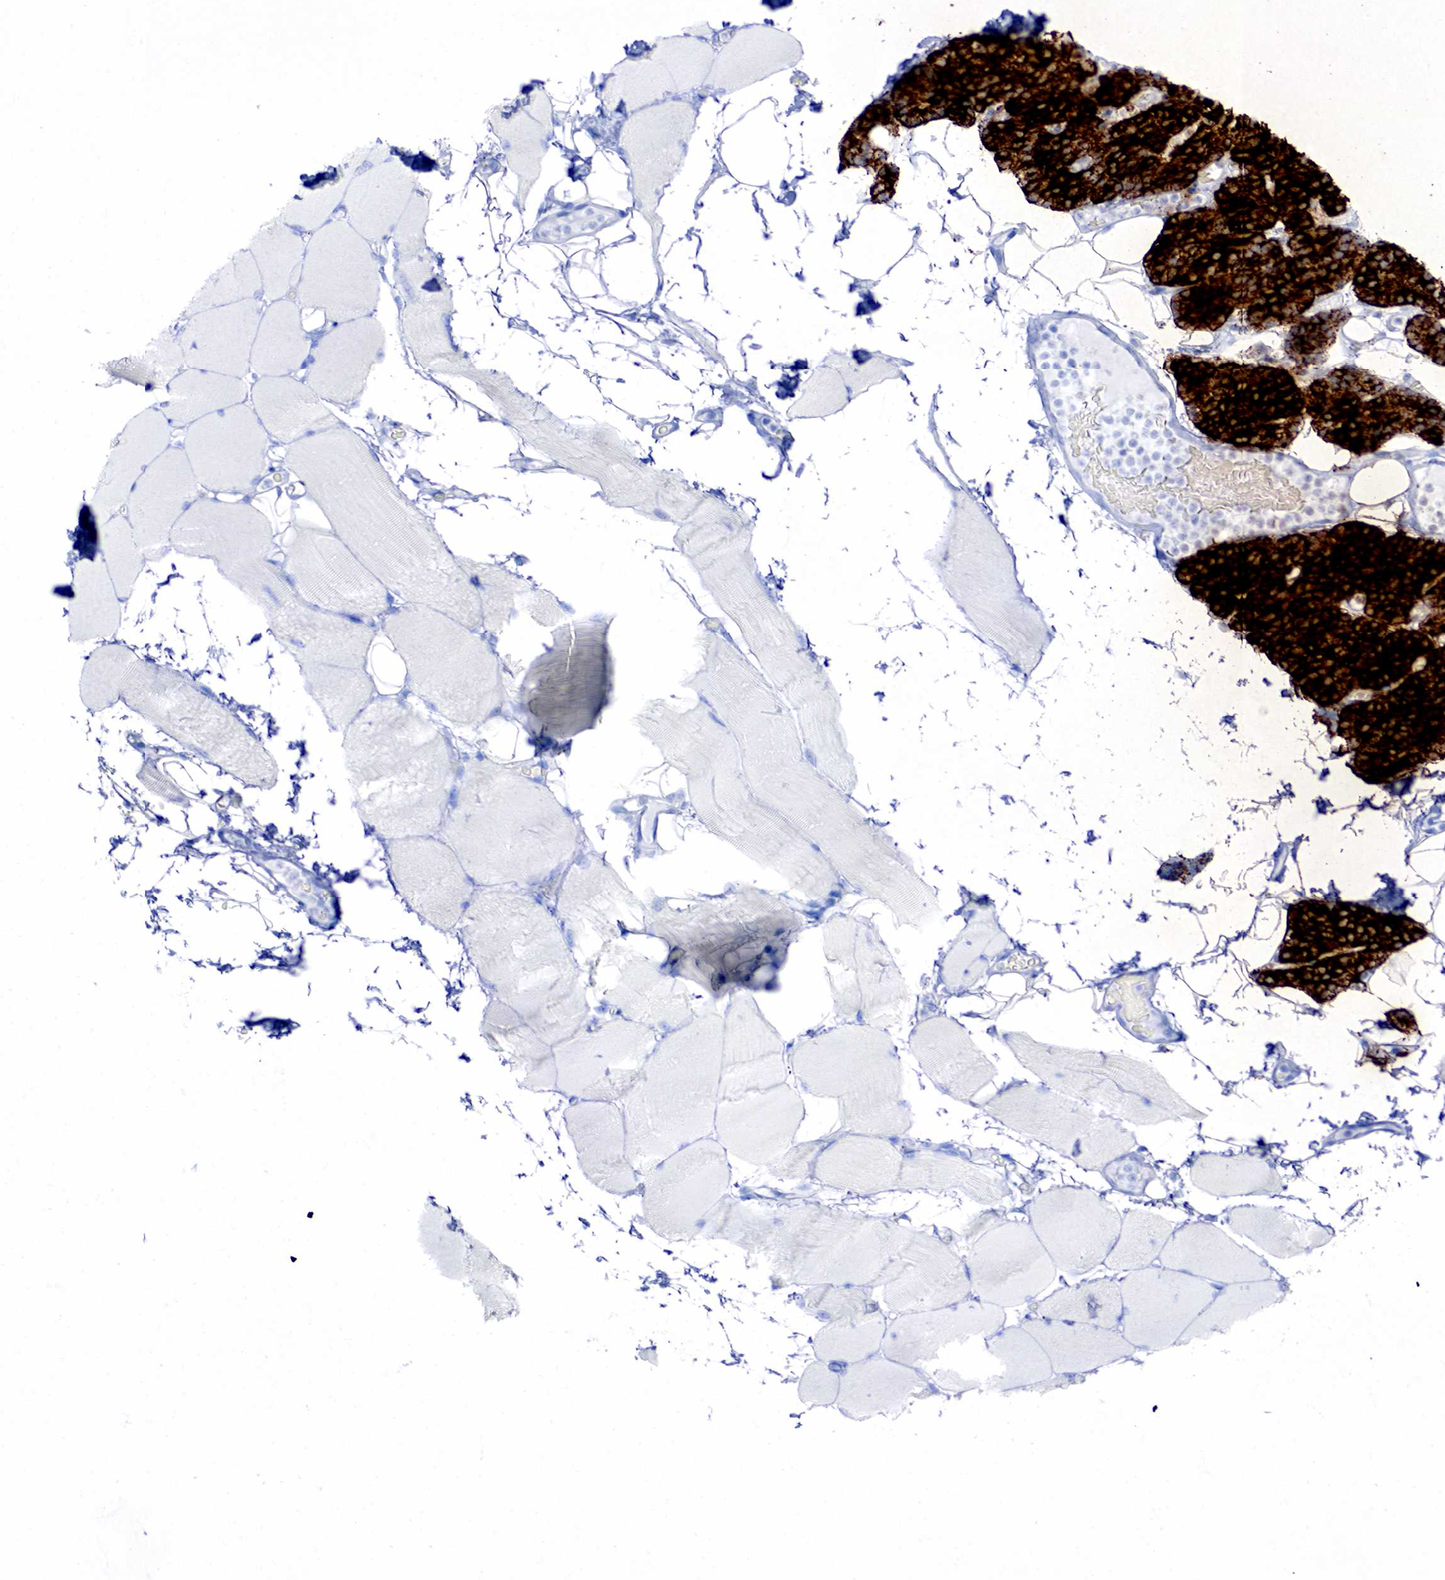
{"staining": {"intensity": "negative", "quantity": "none", "location": "none"}, "tissue": "skeletal muscle", "cell_type": "Myocytes", "image_type": "normal", "snomed": [{"axis": "morphology", "description": "Normal tissue, NOS"}, {"axis": "topography", "description": "Skeletal muscle"}, {"axis": "topography", "description": "Parathyroid gland"}], "caption": "DAB immunohistochemical staining of unremarkable skeletal muscle exhibits no significant staining in myocytes. (IHC, brightfield microscopy, high magnification).", "gene": "PTH", "patient": {"sex": "female", "age": 37}}